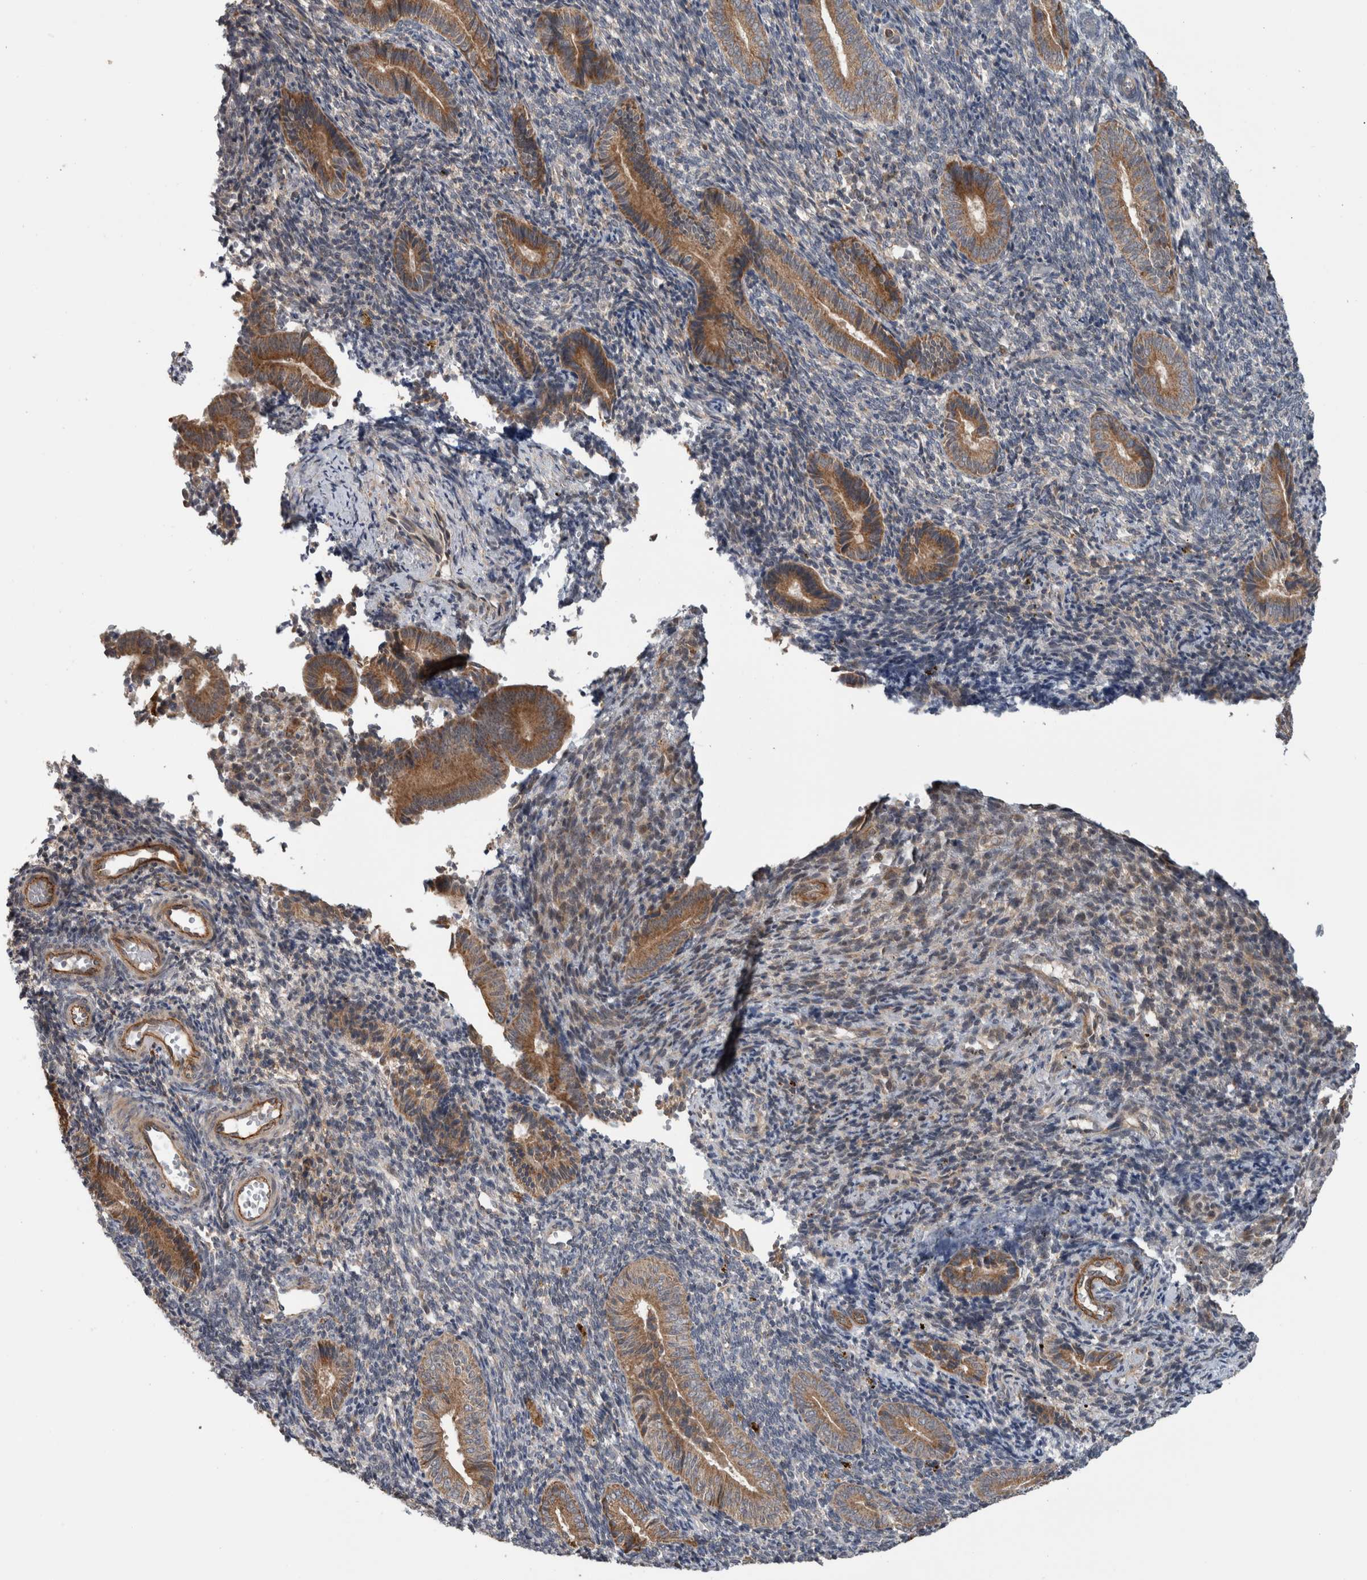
{"staining": {"intensity": "weak", "quantity": "25%-75%", "location": "cytoplasmic/membranous"}, "tissue": "endometrium", "cell_type": "Cells in endometrial stroma", "image_type": "normal", "snomed": [{"axis": "morphology", "description": "Normal tissue, NOS"}, {"axis": "topography", "description": "Uterus"}, {"axis": "topography", "description": "Endometrium"}], "caption": "Immunohistochemical staining of normal endometrium displays weak cytoplasmic/membranous protein positivity in about 25%-75% of cells in endometrial stroma.", "gene": "ADGRL3", "patient": {"sex": "female", "age": 33}}